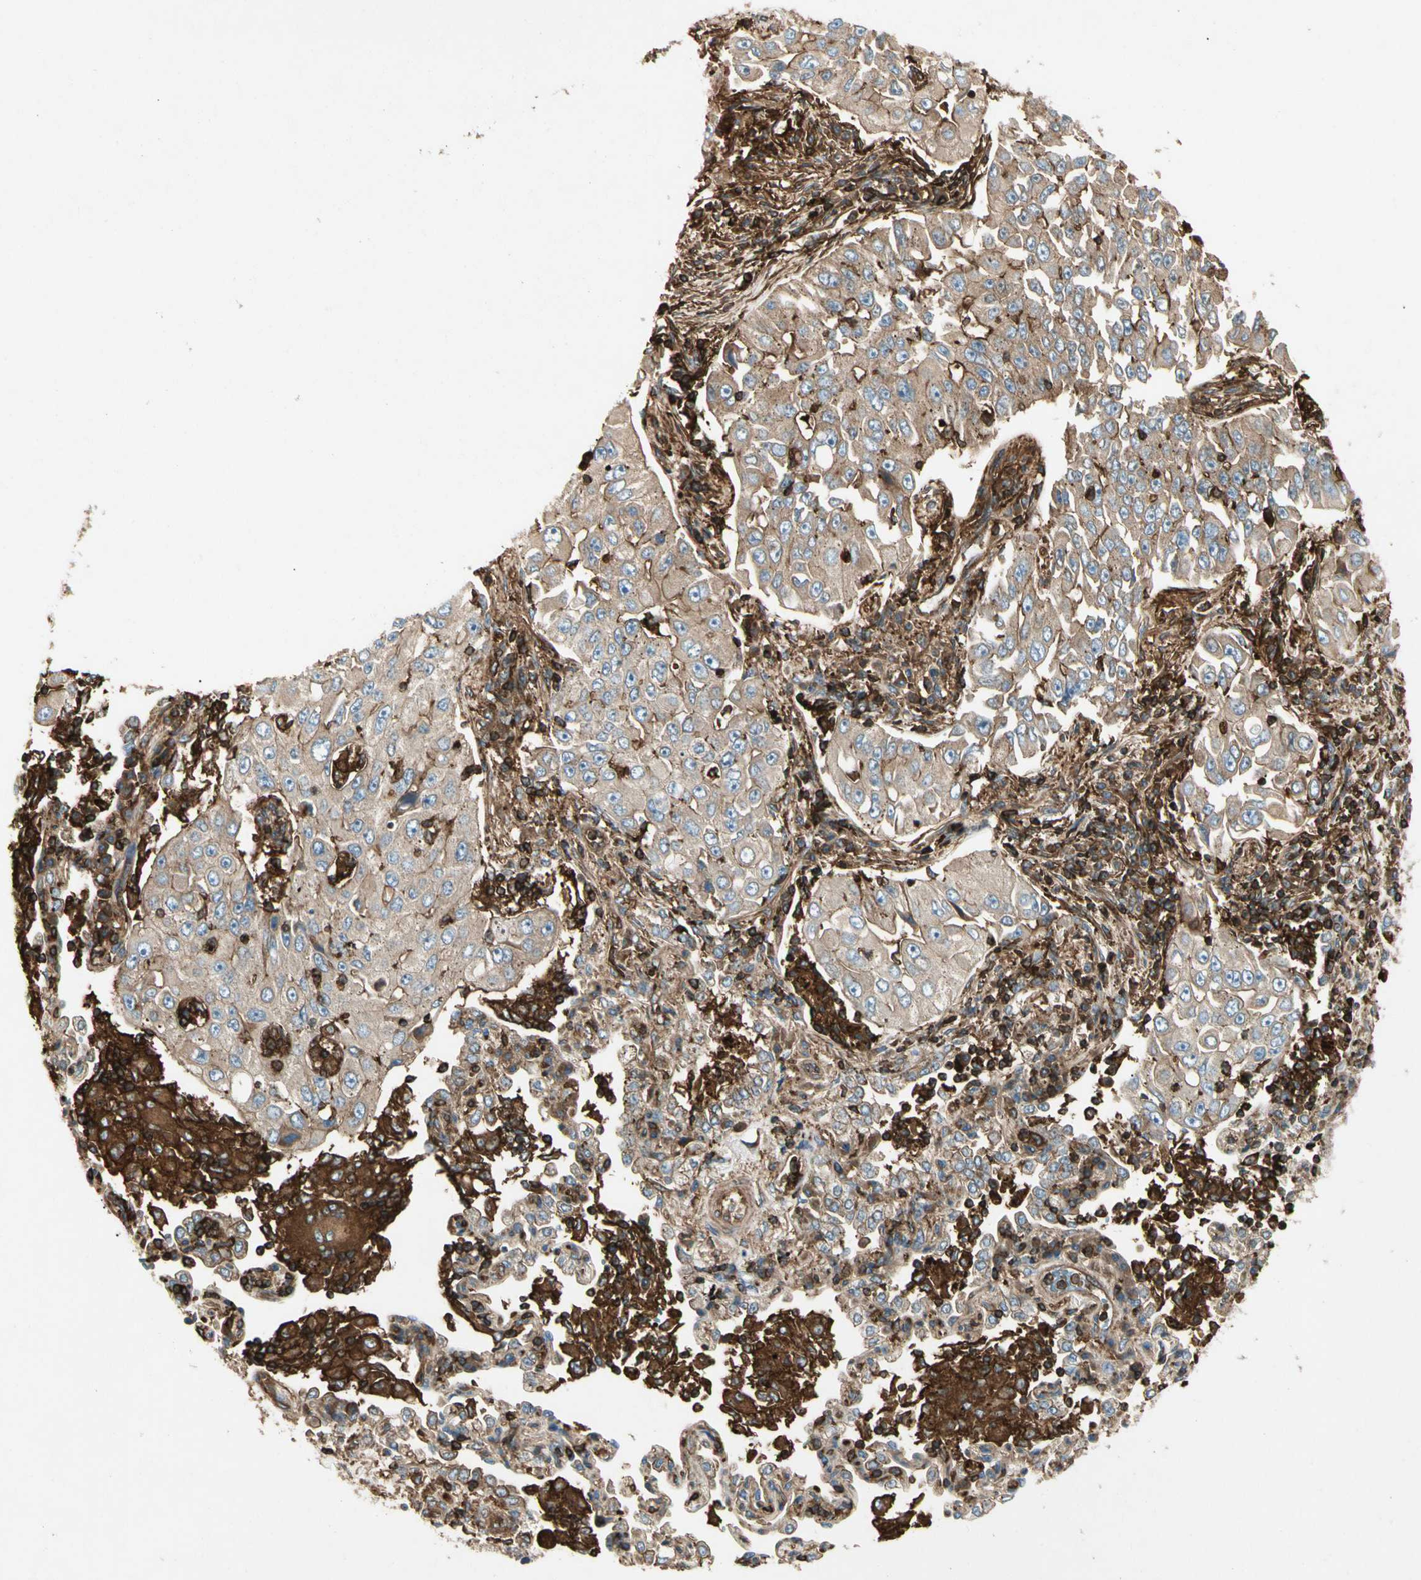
{"staining": {"intensity": "moderate", "quantity": ">75%", "location": "cytoplasmic/membranous"}, "tissue": "lung cancer", "cell_type": "Tumor cells", "image_type": "cancer", "snomed": [{"axis": "morphology", "description": "Adenocarcinoma, NOS"}, {"axis": "topography", "description": "Lung"}], "caption": "Protein staining demonstrates moderate cytoplasmic/membranous positivity in approximately >75% of tumor cells in lung cancer.", "gene": "ARPC2", "patient": {"sex": "male", "age": 84}}